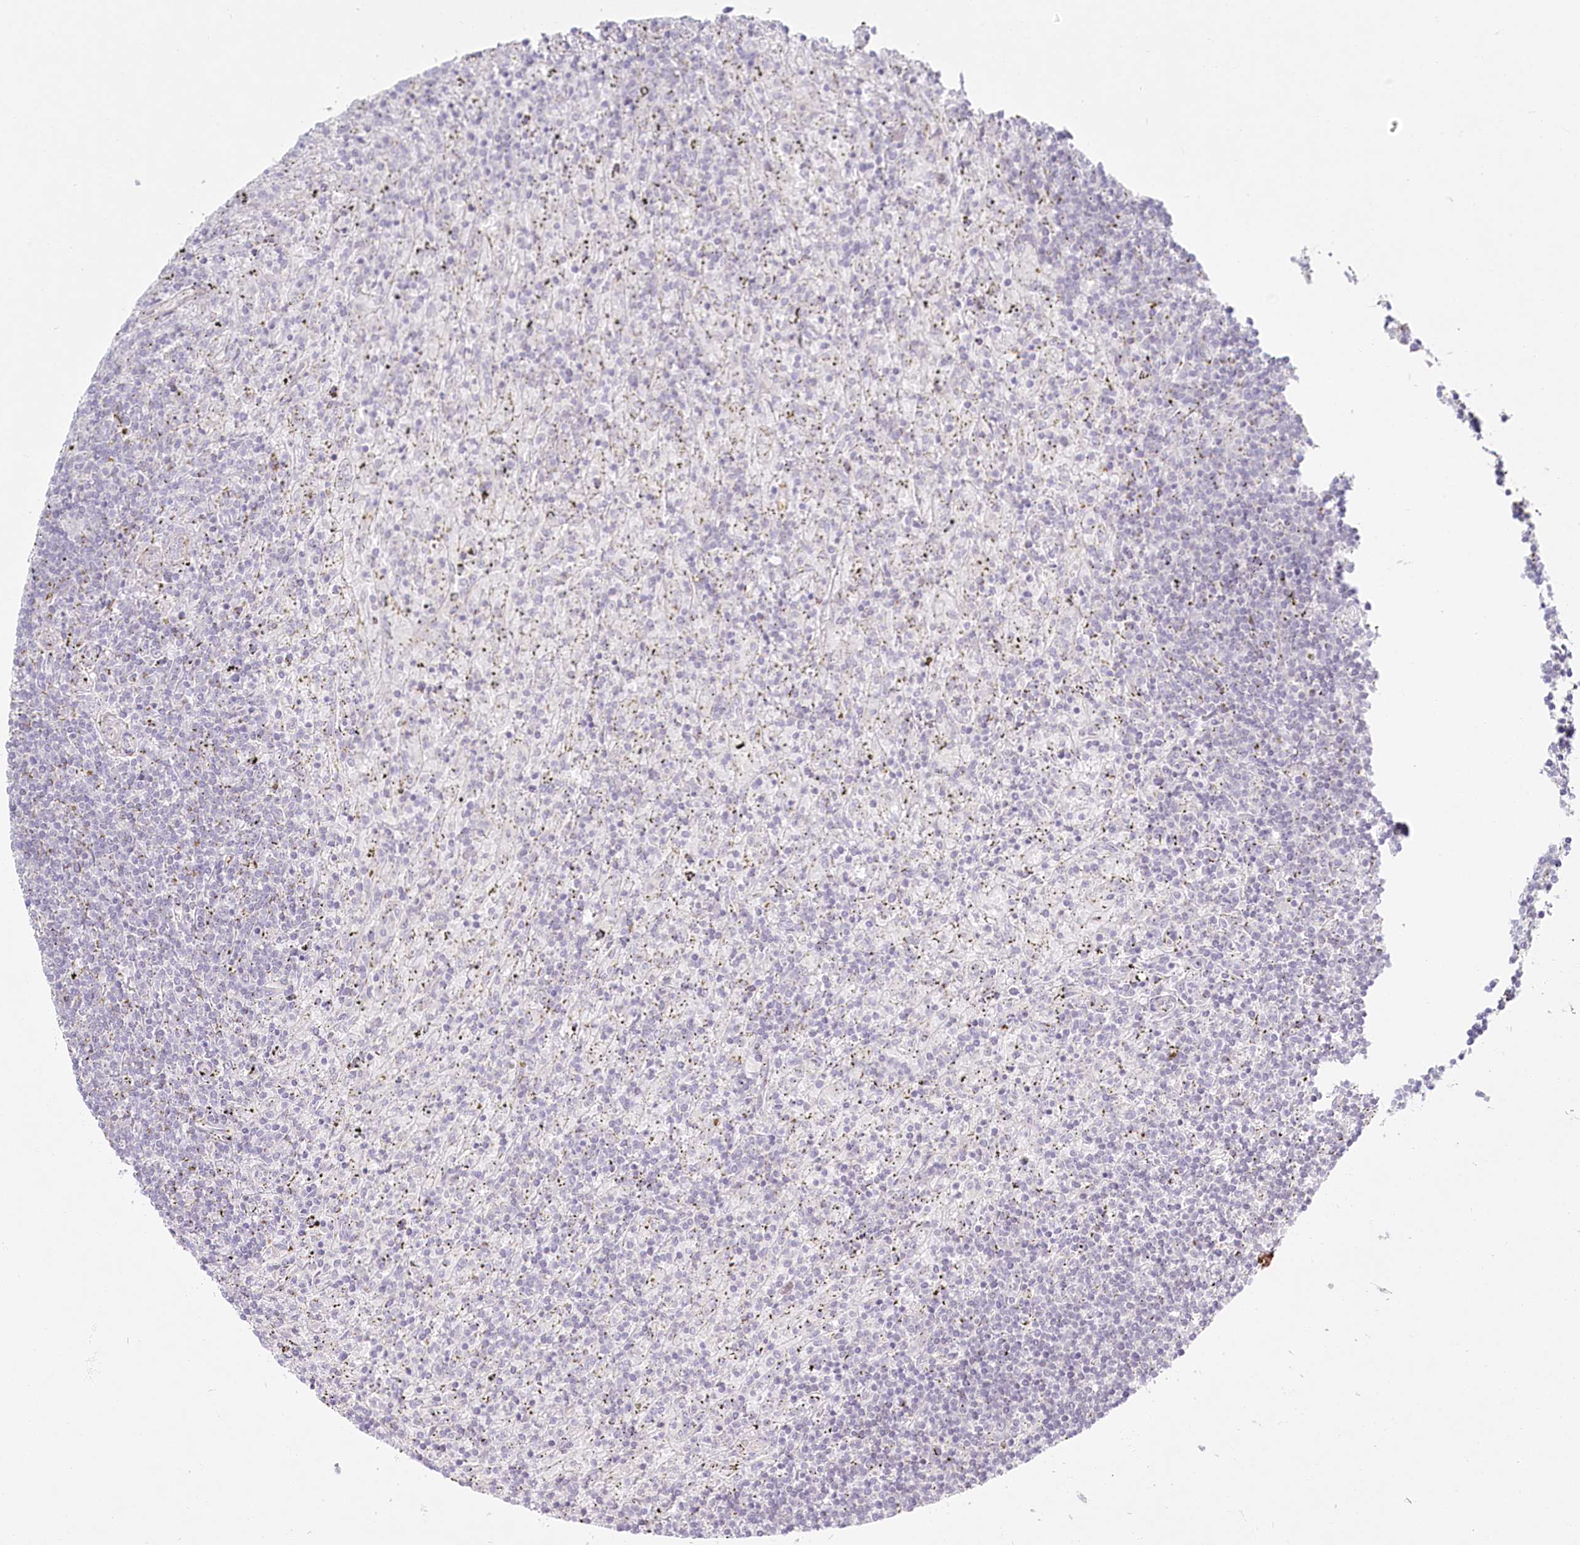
{"staining": {"intensity": "negative", "quantity": "none", "location": "none"}, "tissue": "lymphoma", "cell_type": "Tumor cells", "image_type": "cancer", "snomed": [{"axis": "morphology", "description": "Malignant lymphoma, non-Hodgkin's type, Low grade"}, {"axis": "topography", "description": "Spleen"}], "caption": "A high-resolution micrograph shows immunohistochemistry staining of lymphoma, which reveals no significant expression in tumor cells.", "gene": "SPINK13", "patient": {"sex": "male", "age": 76}}